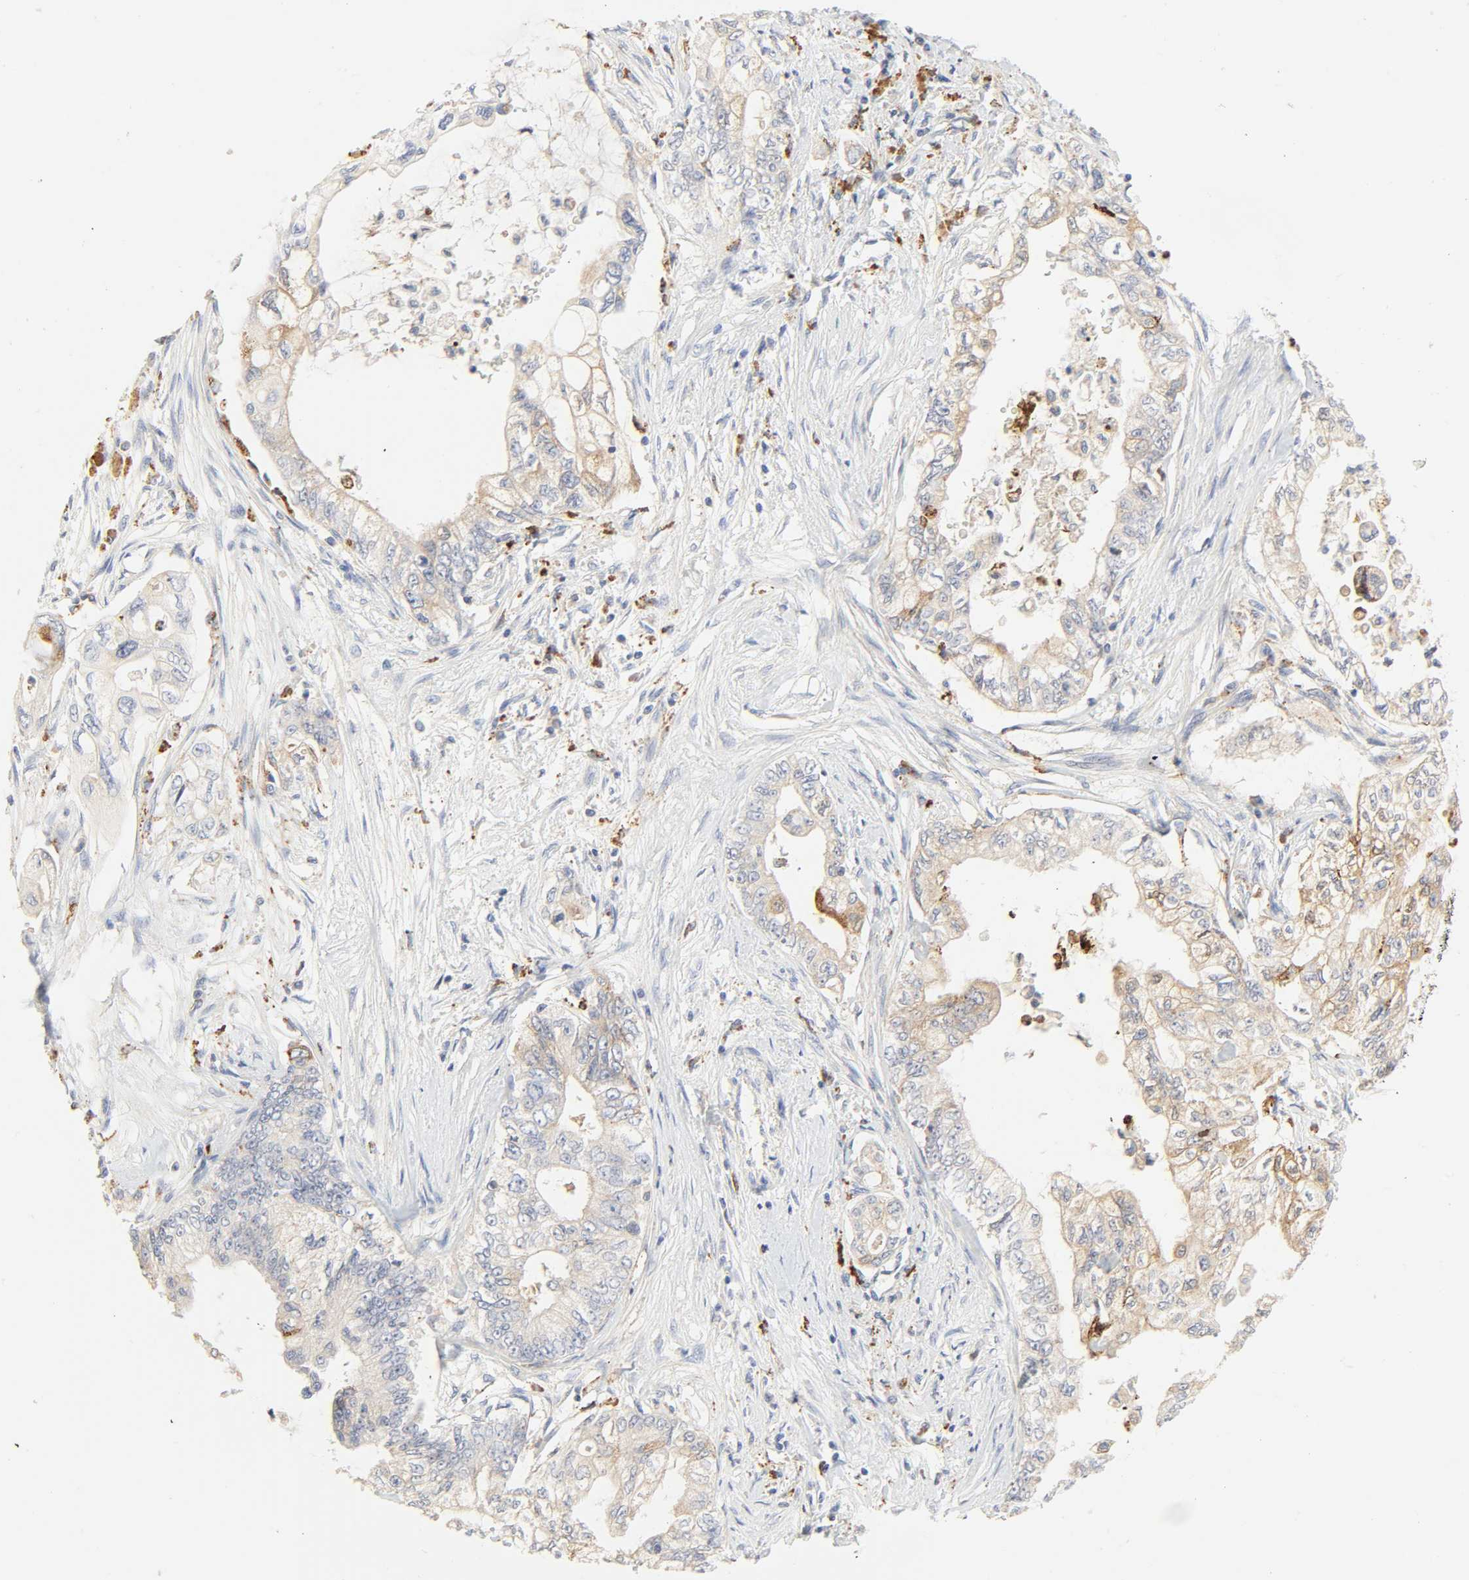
{"staining": {"intensity": "weak", "quantity": ">75%", "location": "cytoplasmic/membranous"}, "tissue": "pancreatic cancer", "cell_type": "Tumor cells", "image_type": "cancer", "snomed": [{"axis": "morphology", "description": "Normal tissue, NOS"}, {"axis": "topography", "description": "Pancreas"}], "caption": "A brown stain shows weak cytoplasmic/membranous expression of a protein in pancreatic cancer tumor cells. The staining was performed using DAB (3,3'-diaminobenzidine), with brown indicating positive protein expression. Nuclei are stained blue with hematoxylin.", "gene": "CAMK2A", "patient": {"sex": "male", "age": 42}}